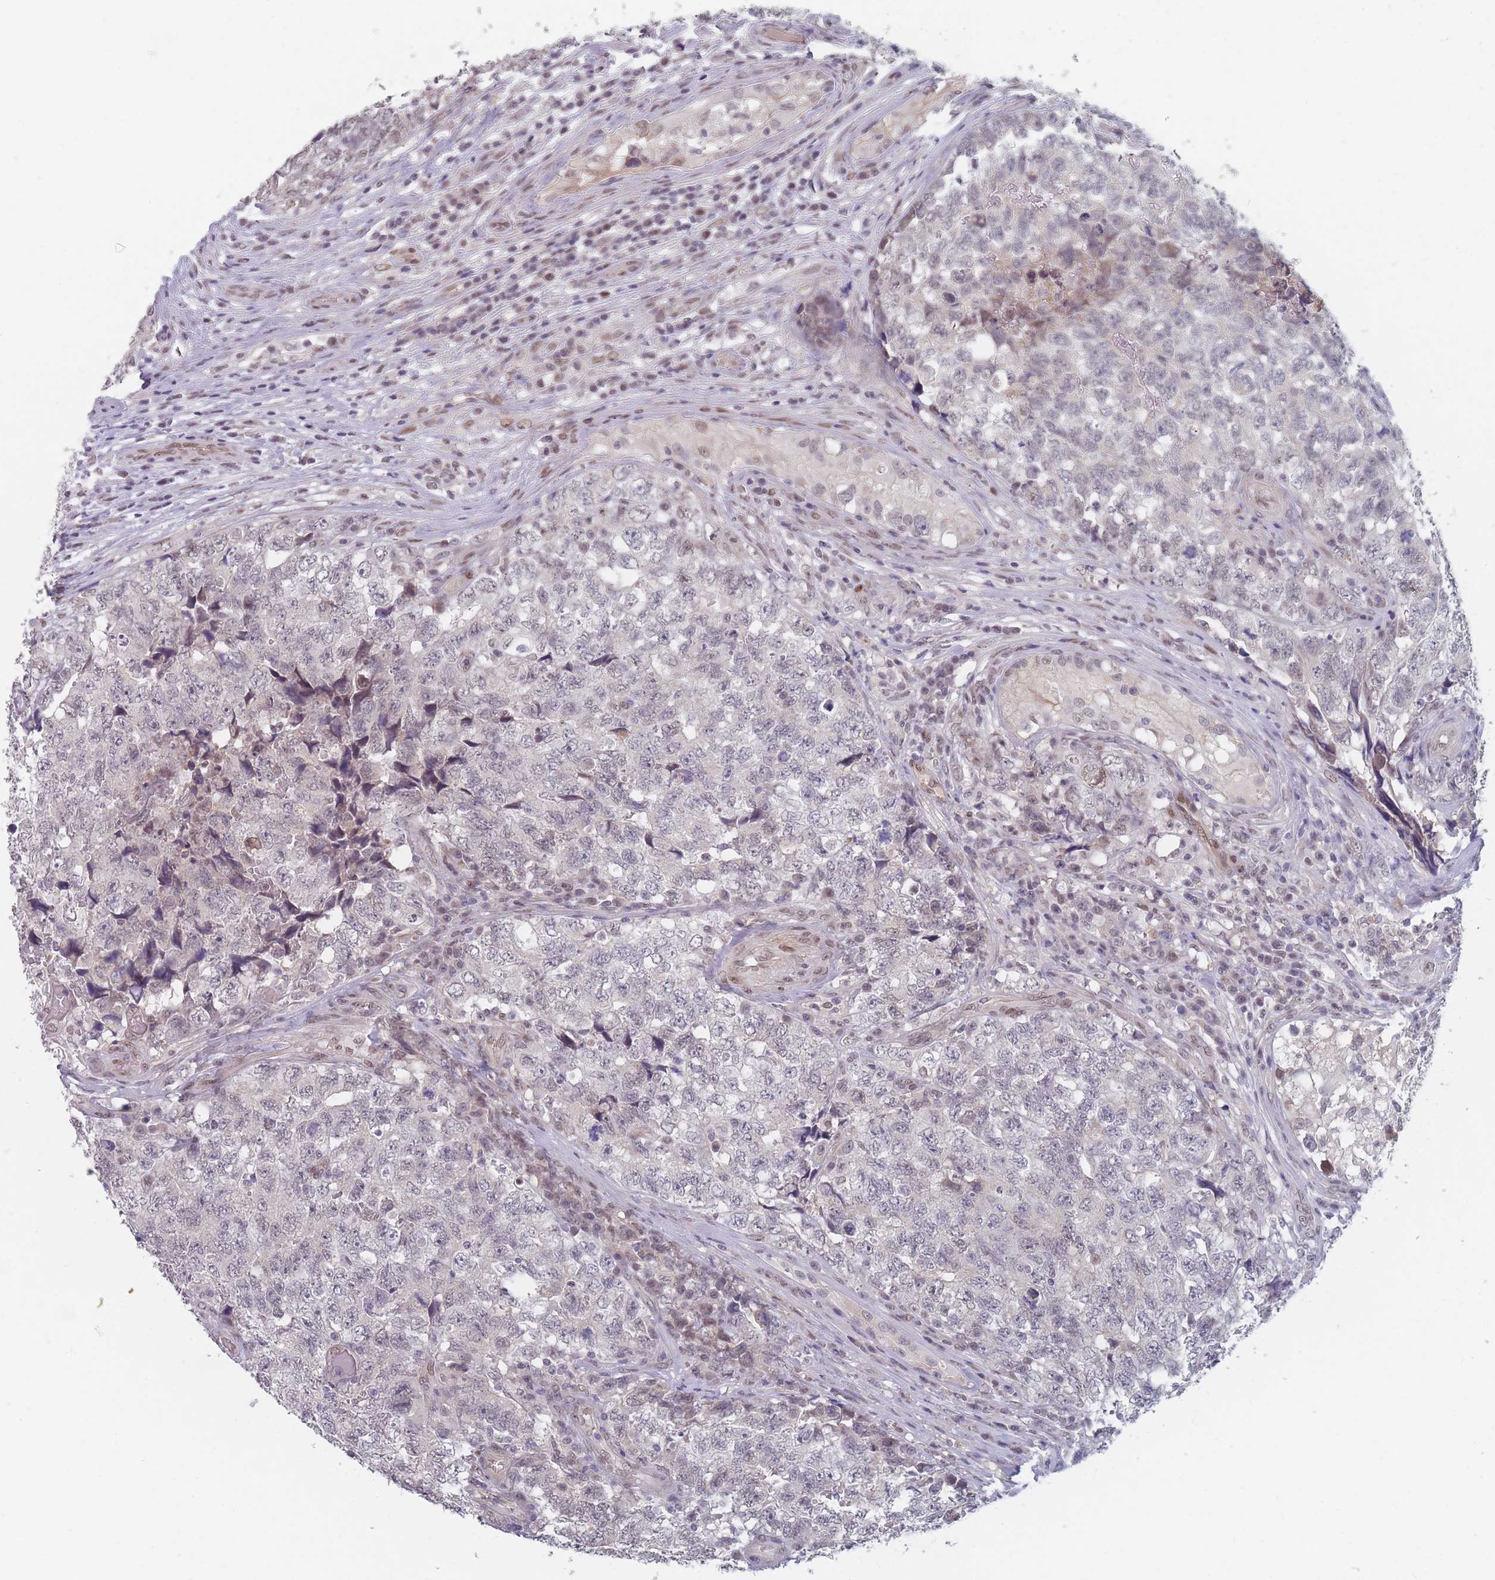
{"staining": {"intensity": "negative", "quantity": "none", "location": "none"}, "tissue": "testis cancer", "cell_type": "Tumor cells", "image_type": "cancer", "snomed": [{"axis": "morphology", "description": "Carcinoma, Embryonal, NOS"}, {"axis": "topography", "description": "Testis"}], "caption": "Immunohistochemical staining of human testis embryonal carcinoma demonstrates no significant staining in tumor cells.", "gene": "ANKRD10", "patient": {"sex": "male", "age": 31}}